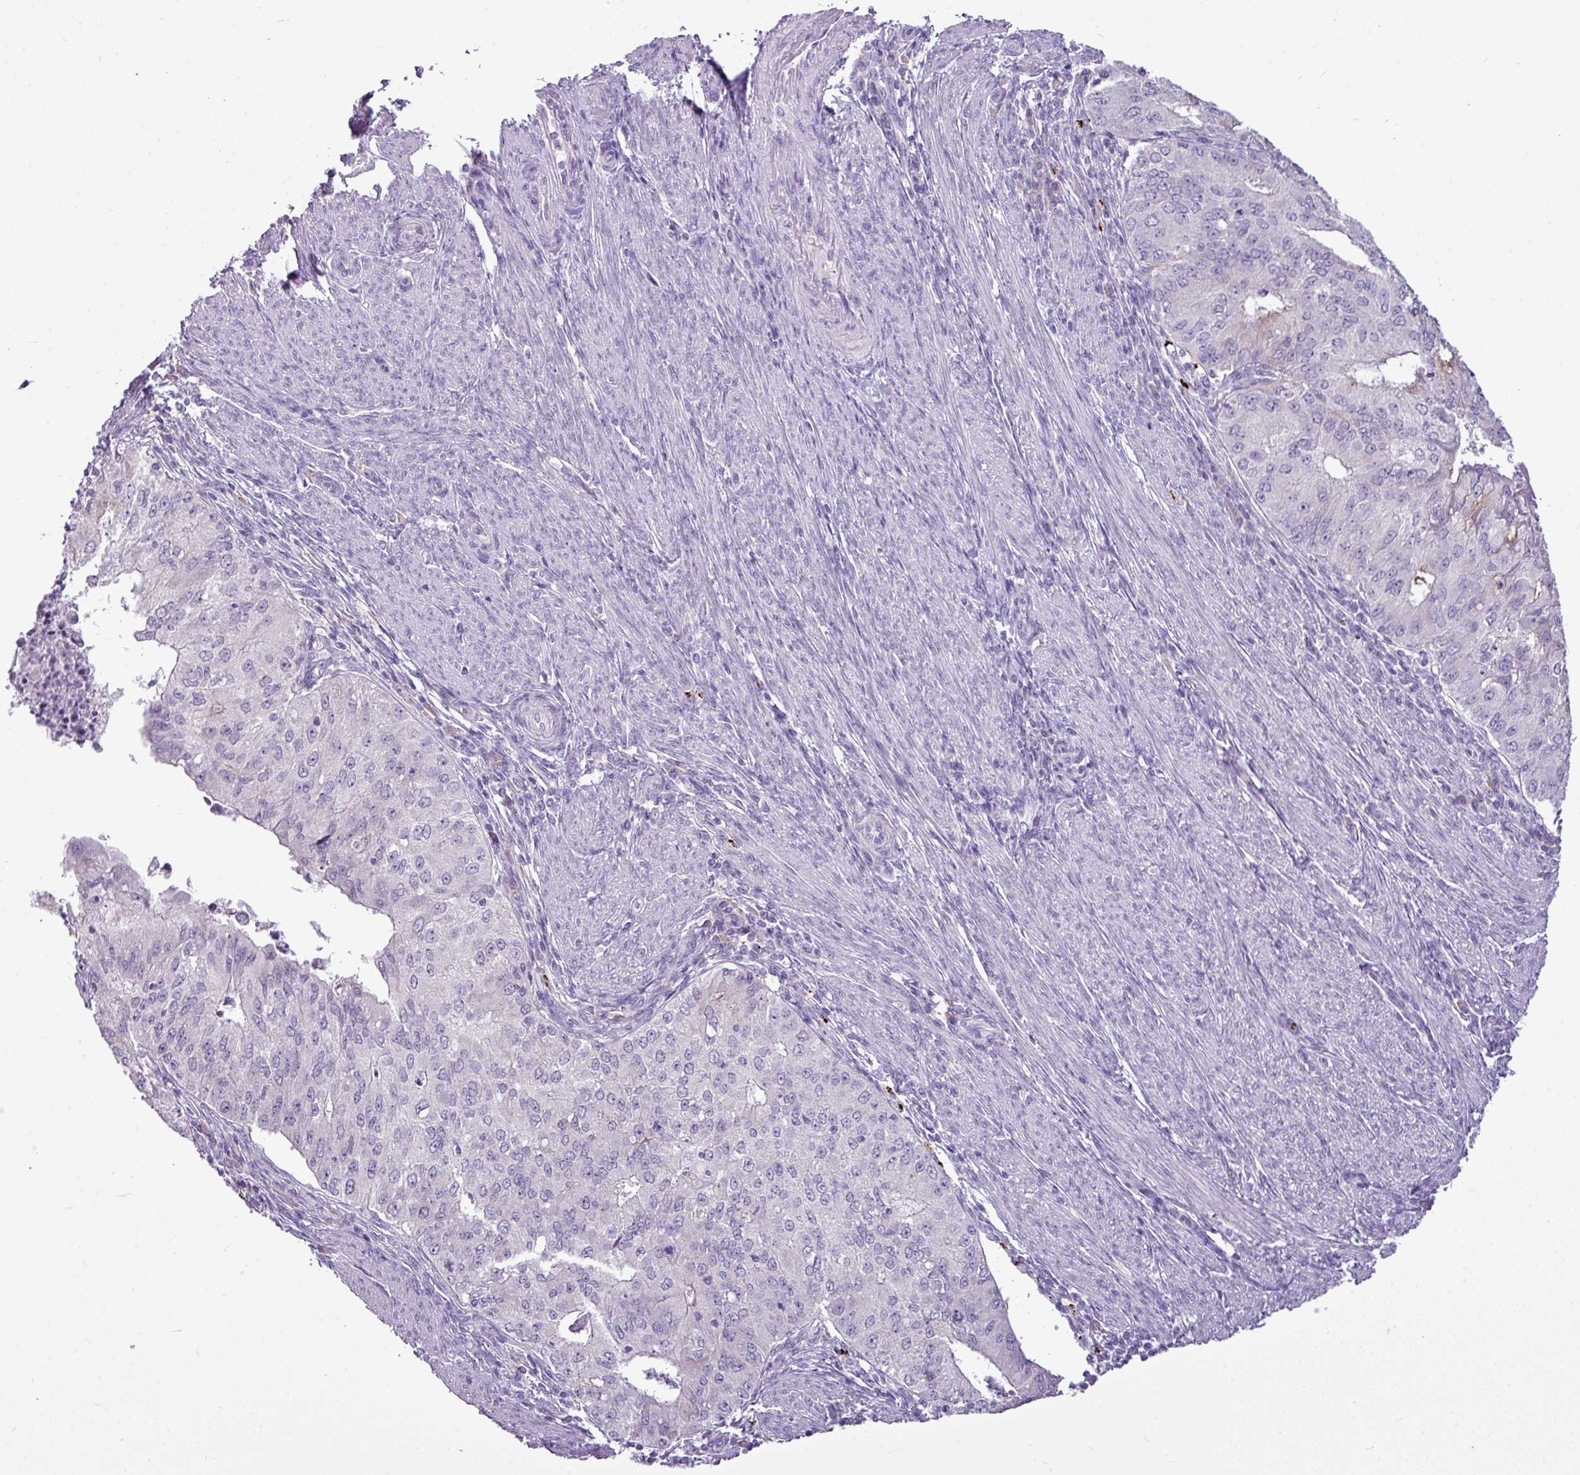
{"staining": {"intensity": "moderate", "quantity": "<25%", "location": "cytoplasmic/membranous"}, "tissue": "endometrial cancer", "cell_type": "Tumor cells", "image_type": "cancer", "snomed": [{"axis": "morphology", "description": "Adenocarcinoma, NOS"}, {"axis": "topography", "description": "Endometrium"}], "caption": "DAB immunohistochemical staining of human endometrial adenocarcinoma demonstrates moderate cytoplasmic/membranous protein staining in approximately <25% of tumor cells.", "gene": "IL17A", "patient": {"sex": "female", "age": 50}}